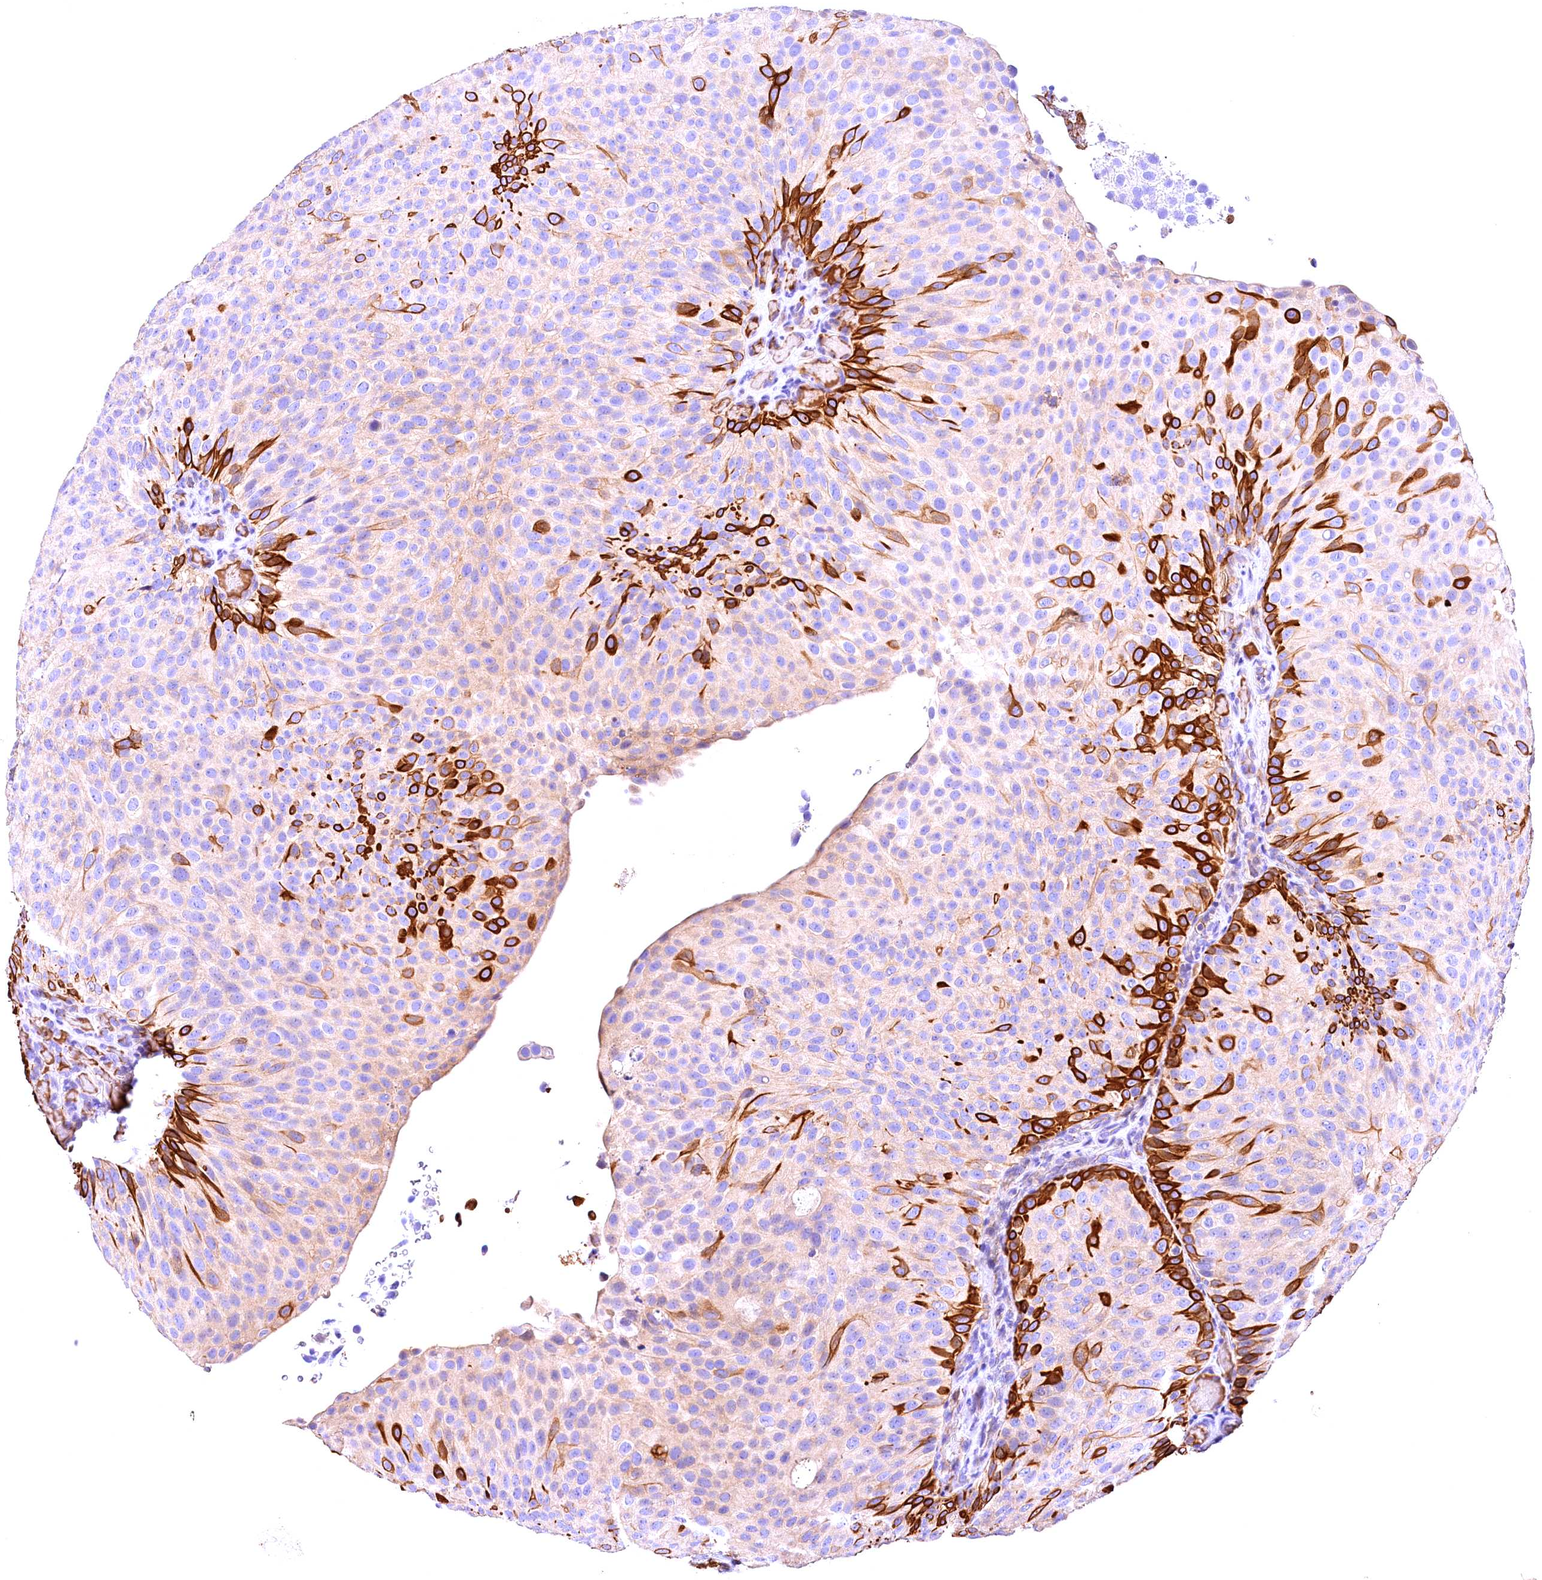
{"staining": {"intensity": "strong", "quantity": "<25%", "location": "cytoplasmic/membranous"}, "tissue": "urothelial cancer", "cell_type": "Tumor cells", "image_type": "cancer", "snomed": [{"axis": "morphology", "description": "Urothelial carcinoma, Low grade"}, {"axis": "topography", "description": "Urinary bladder"}], "caption": "Urothelial cancer stained for a protein (brown) displays strong cytoplasmic/membranous positive staining in about <25% of tumor cells.", "gene": "ARMC6", "patient": {"sex": "male", "age": 78}}